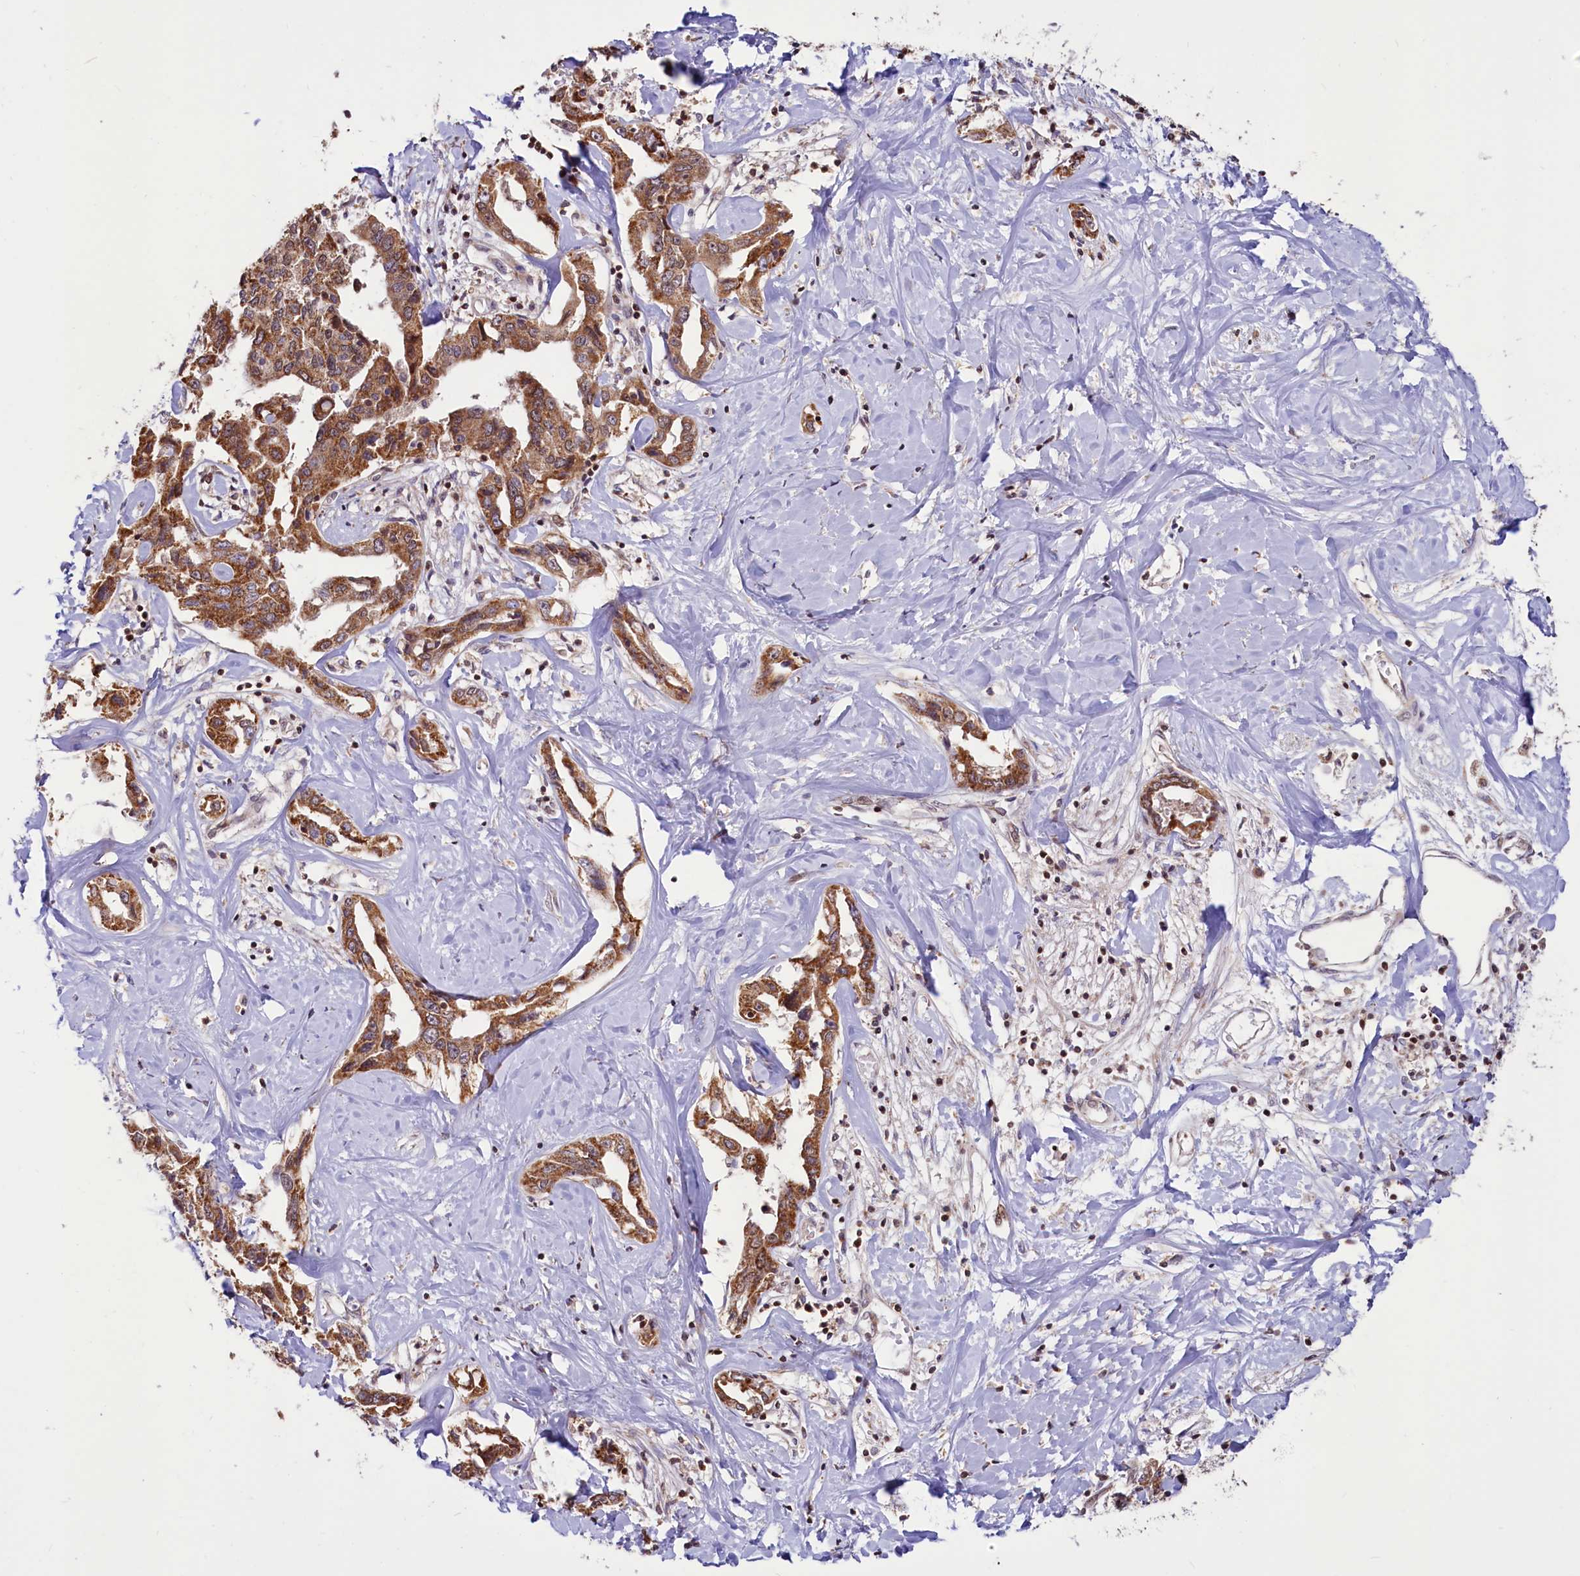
{"staining": {"intensity": "moderate", "quantity": ">75%", "location": "cytoplasmic/membranous"}, "tissue": "liver cancer", "cell_type": "Tumor cells", "image_type": "cancer", "snomed": [{"axis": "morphology", "description": "Cholangiocarcinoma"}, {"axis": "topography", "description": "Liver"}], "caption": "High-power microscopy captured an immunohistochemistry (IHC) photomicrograph of liver cancer, revealing moderate cytoplasmic/membranous positivity in about >75% of tumor cells. (DAB IHC, brown staining for protein, blue staining for nuclei).", "gene": "PHC3", "patient": {"sex": "male", "age": 59}}